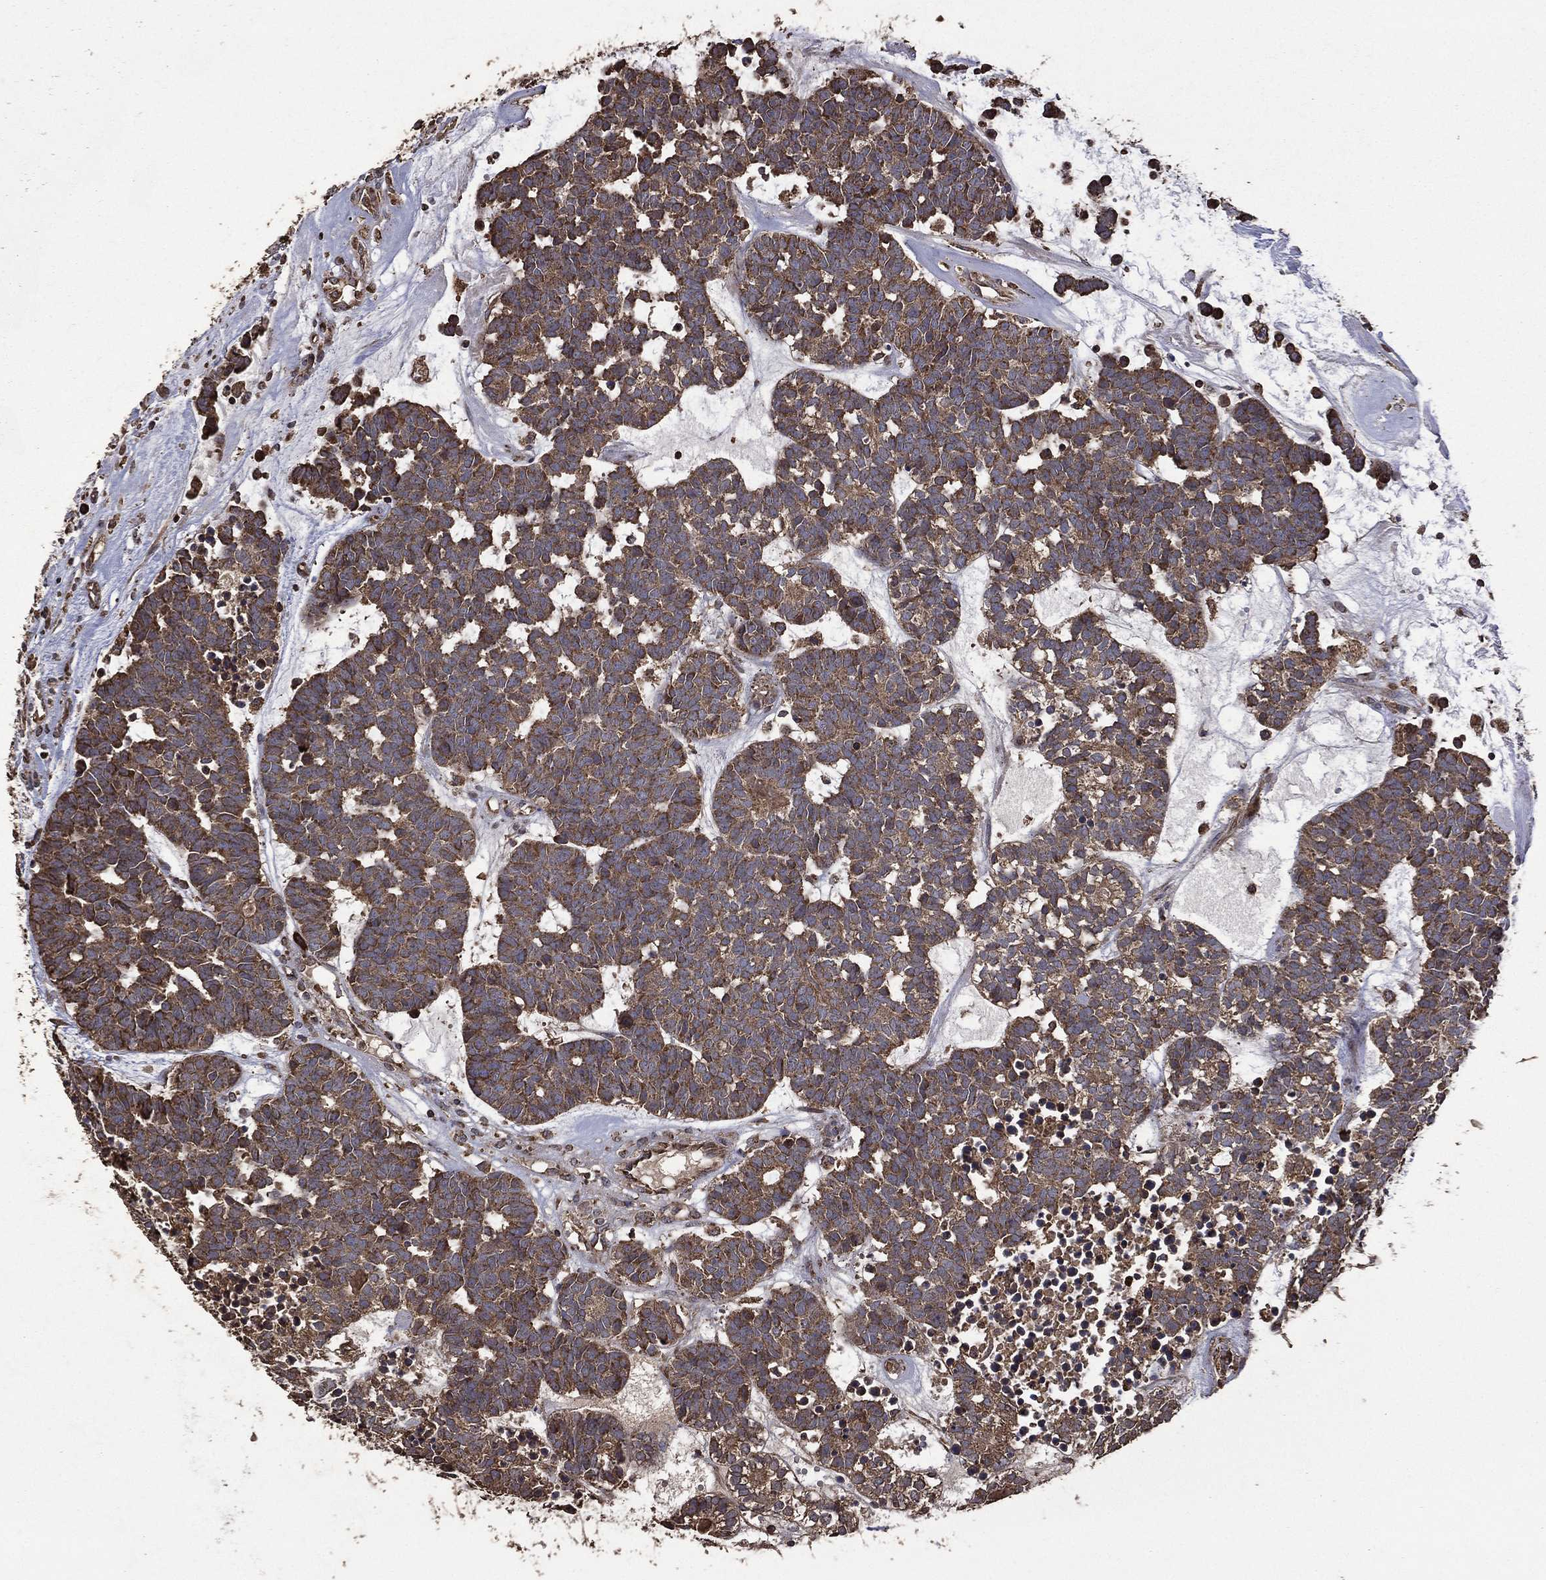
{"staining": {"intensity": "moderate", "quantity": ">75%", "location": "cytoplasmic/membranous"}, "tissue": "head and neck cancer", "cell_type": "Tumor cells", "image_type": "cancer", "snomed": [{"axis": "morphology", "description": "Adenocarcinoma, NOS"}, {"axis": "topography", "description": "Head-Neck"}], "caption": "Immunohistochemical staining of human head and neck adenocarcinoma displays medium levels of moderate cytoplasmic/membranous expression in approximately >75% of tumor cells. (brown staining indicates protein expression, while blue staining denotes nuclei).", "gene": "METTL27", "patient": {"sex": "female", "age": 81}}